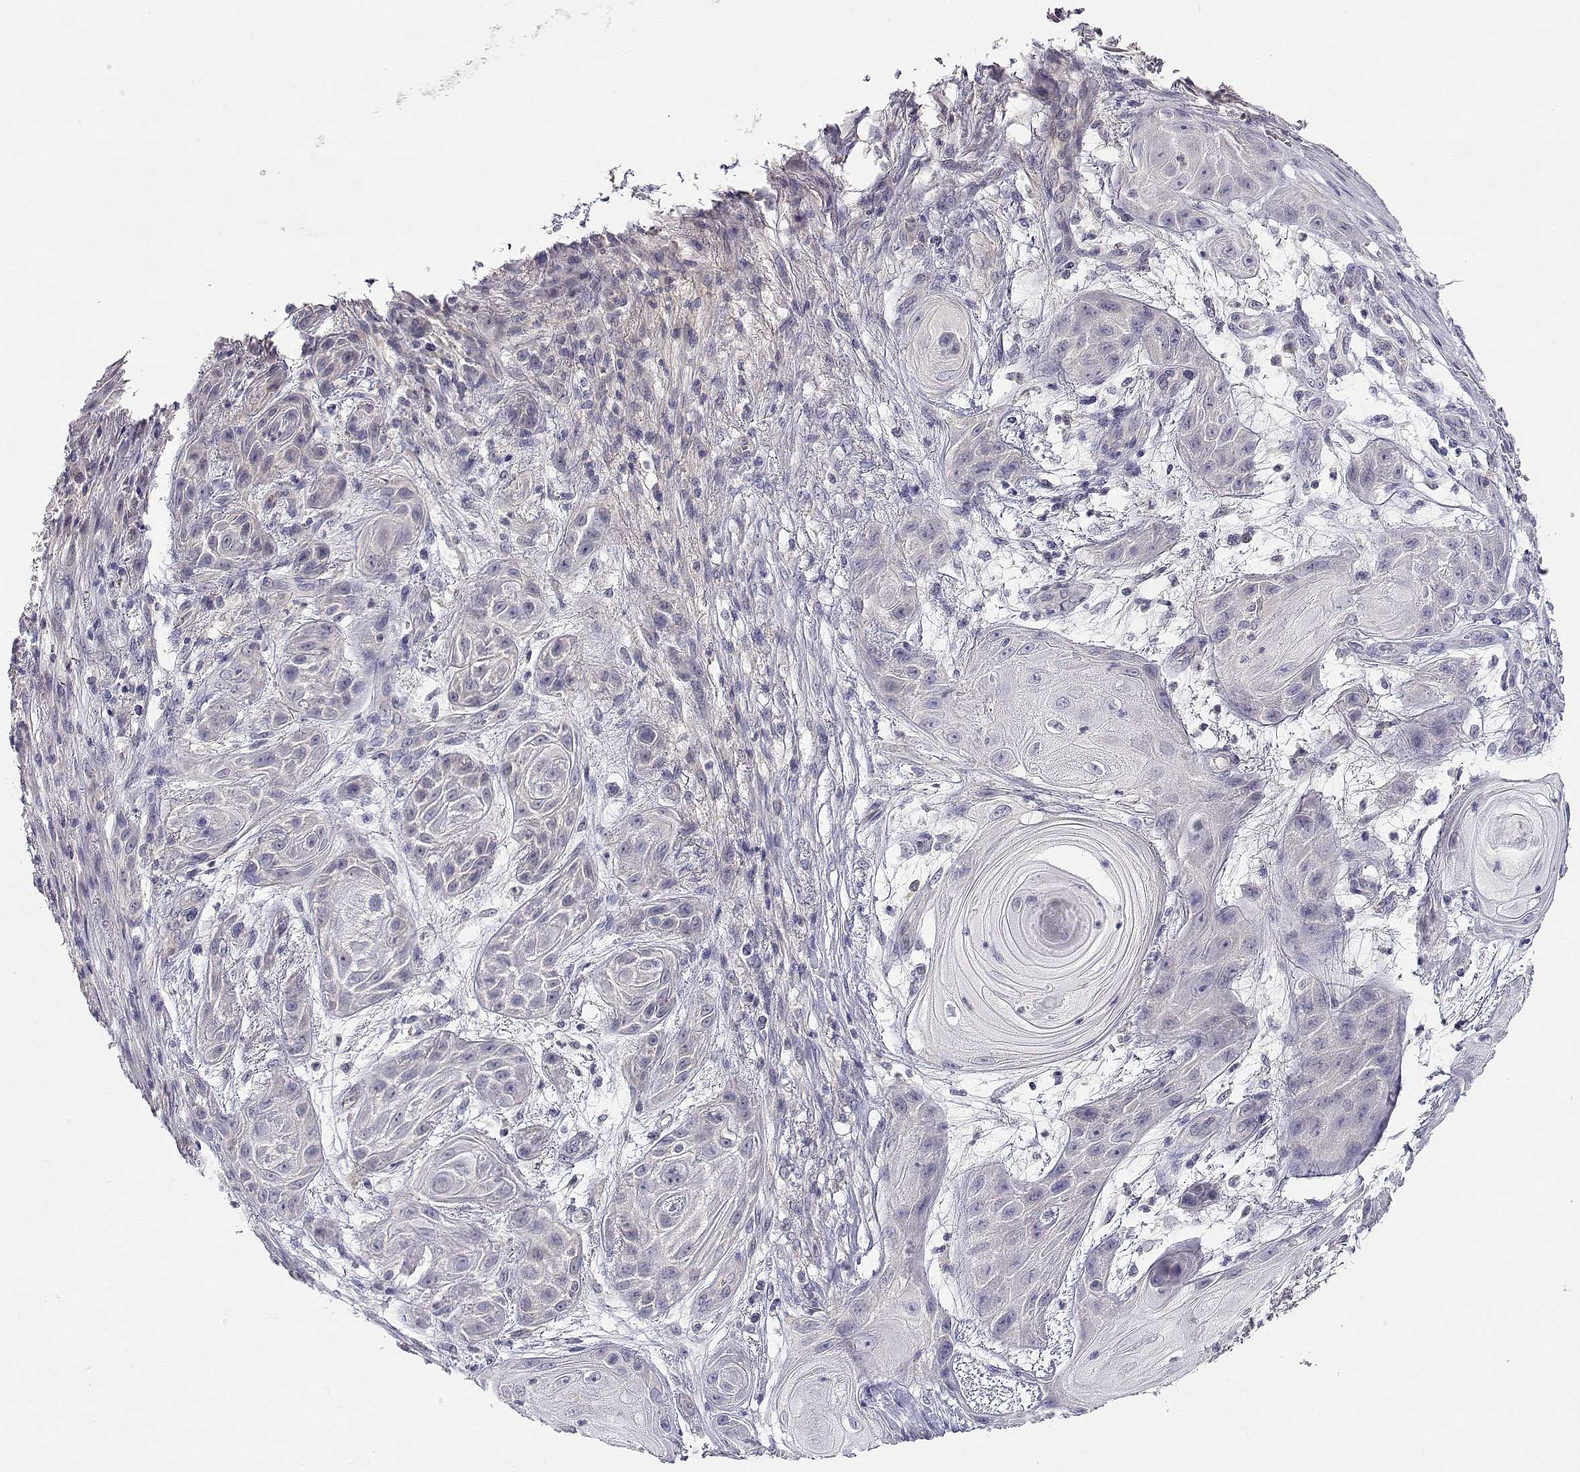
{"staining": {"intensity": "negative", "quantity": "none", "location": "none"}, "tissue": "skin cancer", "cell_type": "Tumor cells", "image_type": "cancer", "snomed": [{"axis": "morphology", "description": "Squamous cell carcinoma, NOS"}, {"axis": "topography", "description": "Skin"}], "caption": "A high-resolution photomicrograph shows immunohistochemistry (IHC) staining of squamous cell carcinoma (skin), which displays no significant positivity in tumor cells. The staining is performed using DAB (3,3'-diaminobenzidine) brown chromogen with nuclei counter-stained in using hematoxylin.", "gene": "ADA", "patient": {"sex": "male", "age": 62}}